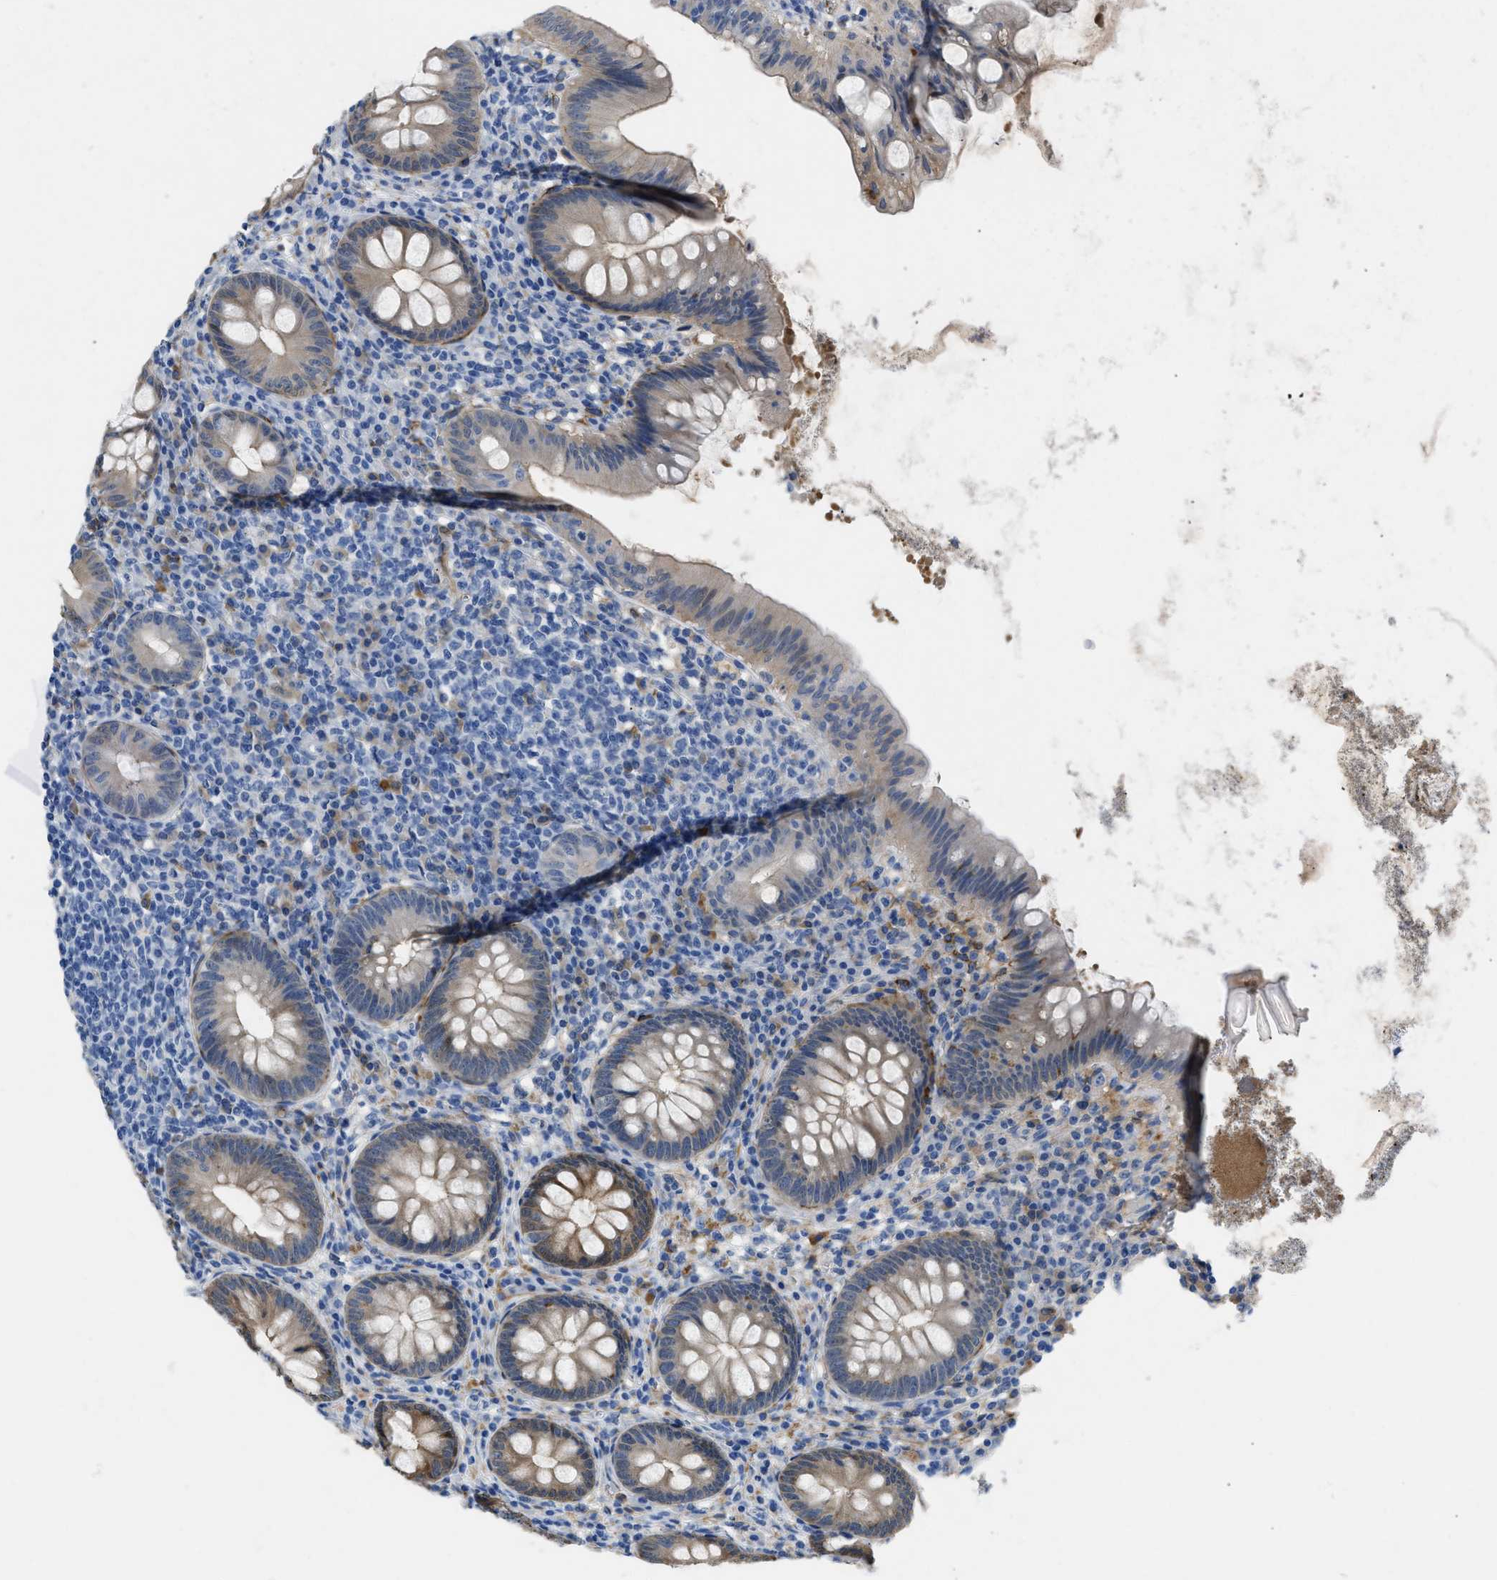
{"staining": {"intensity": "weak", "quantity": "<25%", "location": "cytoplasmic/membranous"}, "tissue": "appendix", "cell_type": "Glandular cells", "image_type": "normal", "snomed": [{"axis": "morphology", "description": "Normal tissue, NOS"}, {"axis": "topography", "description": "Appendix"}], "caption": "A histopathology image of appendix stained for a protein displays no brown staining in glandular cells.", "gene": "SPEG", "patient": {"sex": "male", "age": 56}}